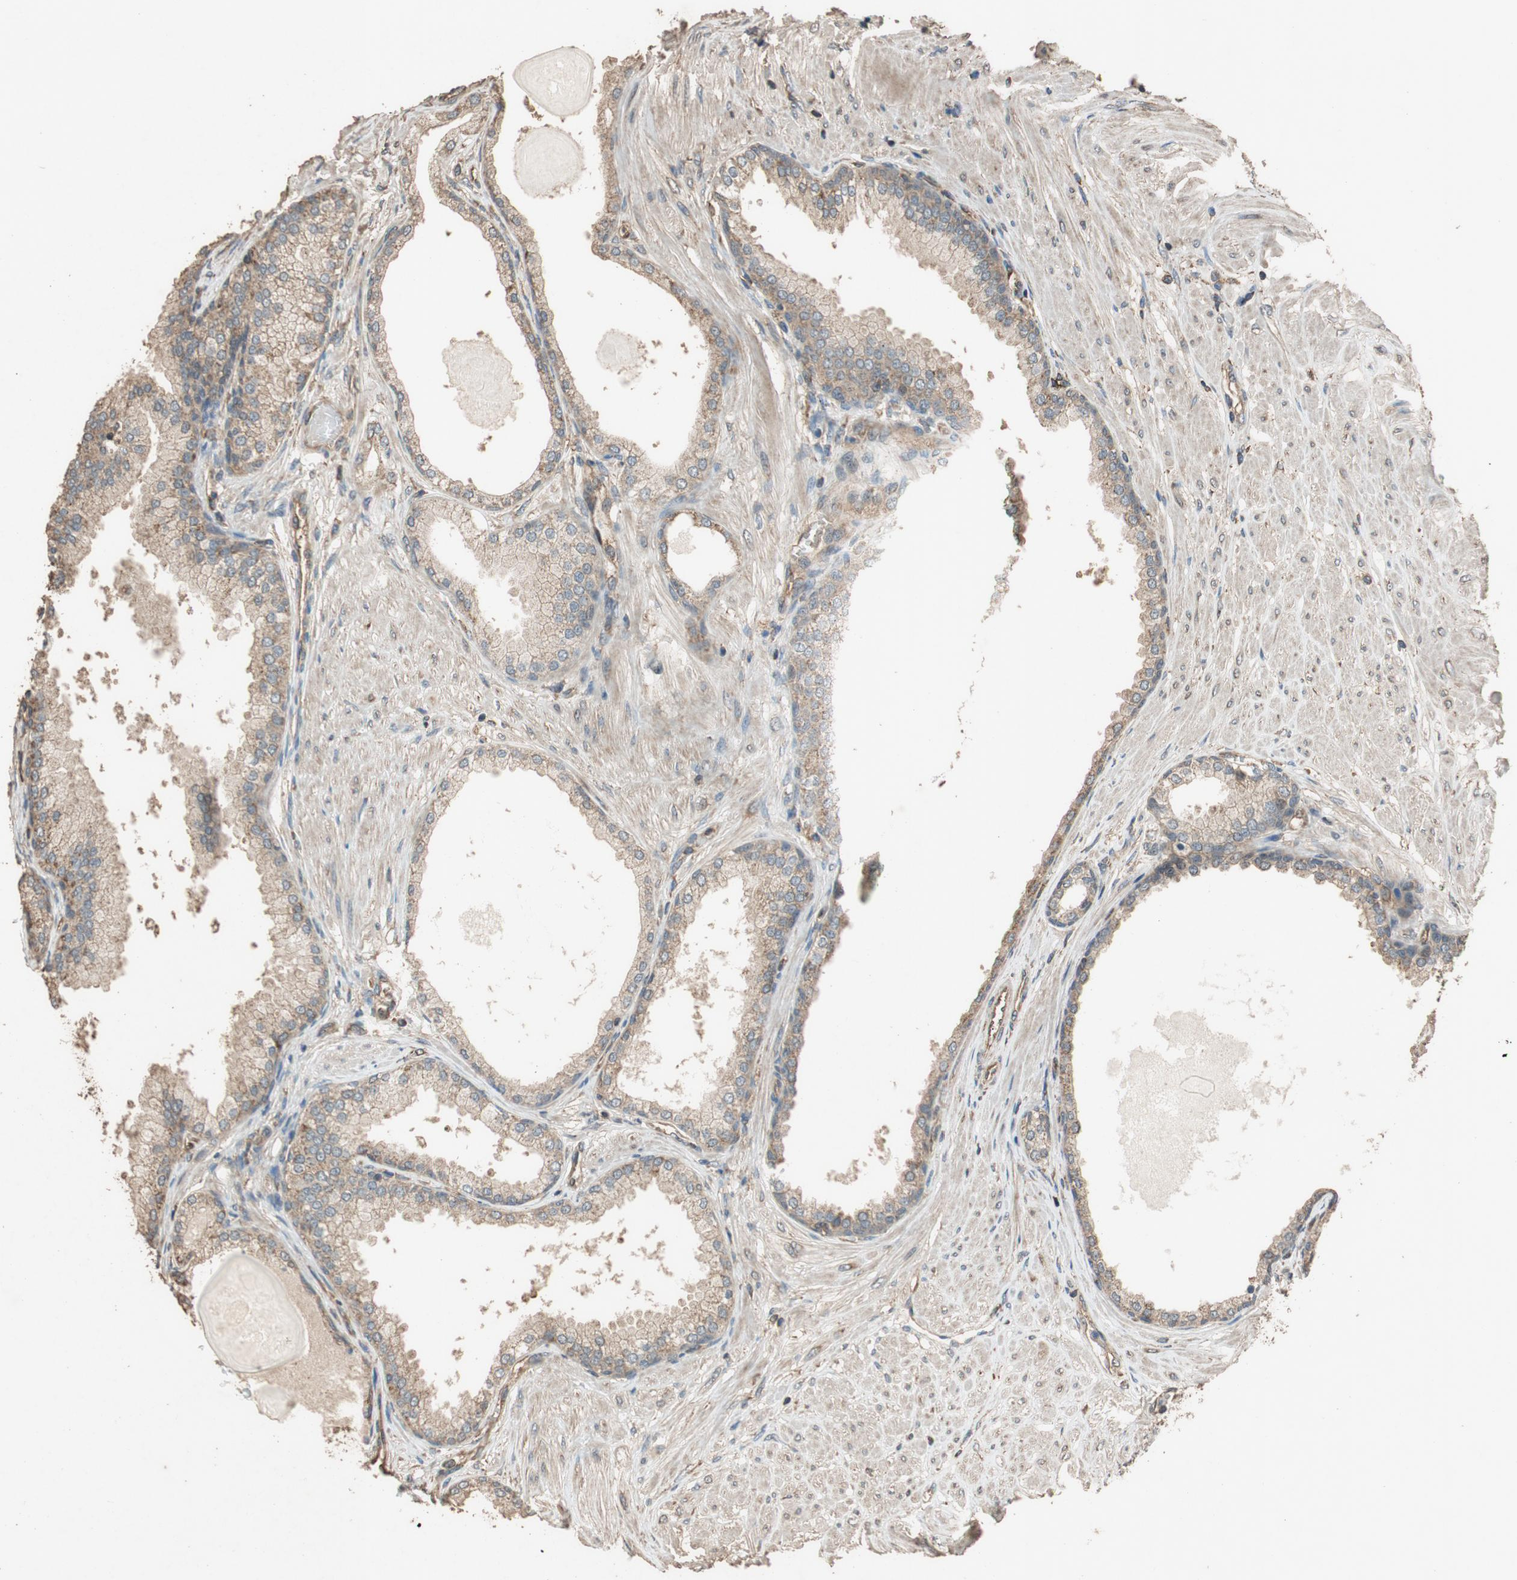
{"staining": {"intensity": "weak", "quantity": ">75%", "location": "cytoplasmic/membranous"}, "tissue": "prostate", "cell_type": "Glandular cells", "image_type": "normal", "snomed": [{"axis": "morphology", "description": "Normal tissue, NOS"}, {"axis": "topography", "description": "Prostate"}], "caption": "Immunohistochemical staining of unremarkable prostate exhibits low levels of weak cytoplasmic/membranous staining in approximately >75% of glandular cells. (DAB IHC with brightfield microscopy, high magnification).", "gene": "MST1R", "patient": {"sex": "male", "age": 51}}